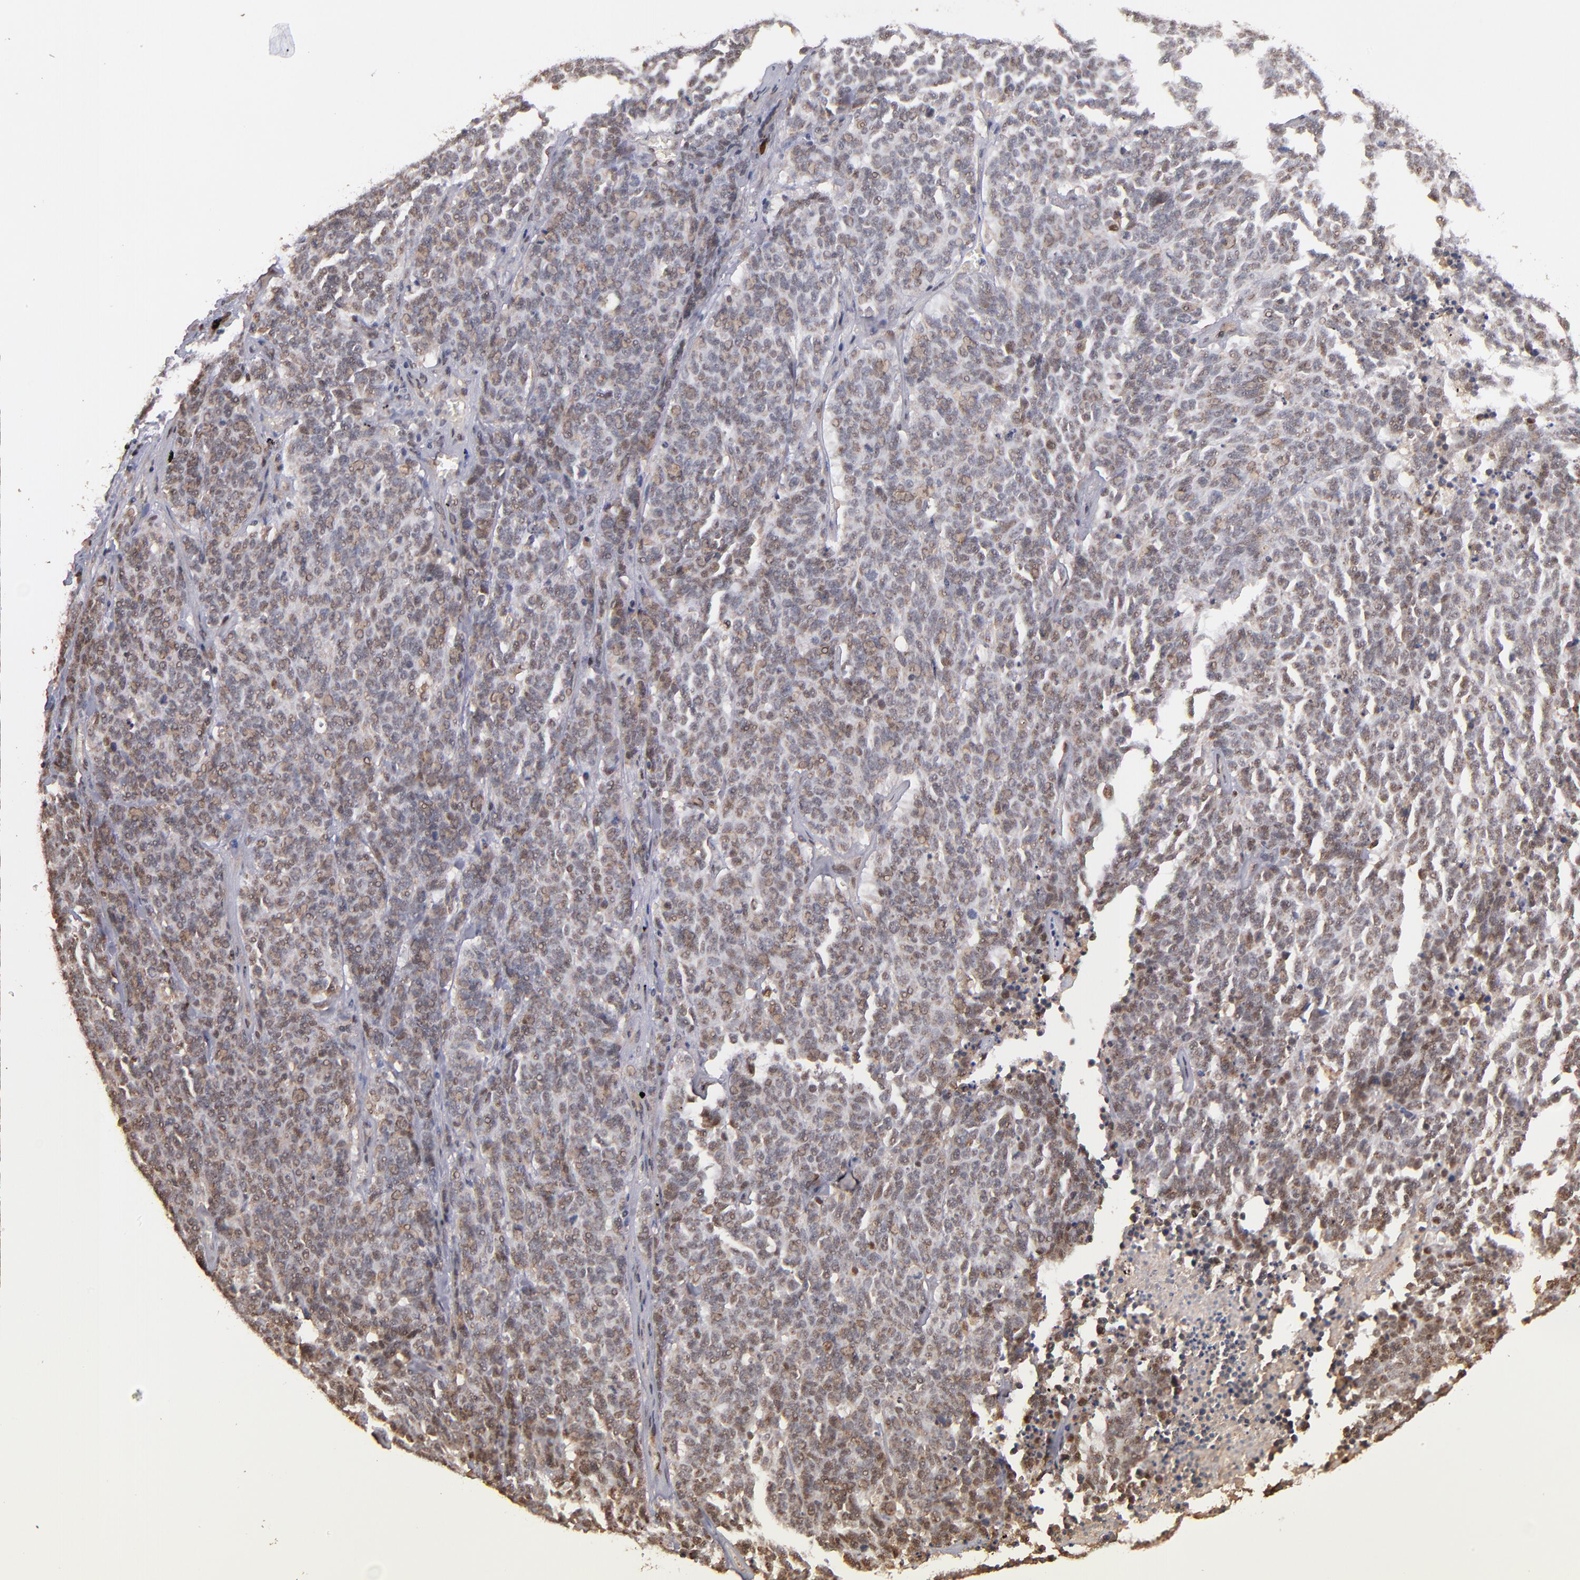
{"staining": {"intensity": "weak", "quantity": ">75%", "location": "nuclear"}, "tissue": "lung cancer", "cell_type": "Tumor cells", "image_type": "cancer", "snomed": [{"axis": "morphology", "description": "Neoplasm, malignant, NOS"}, {"axis": "topography", "description": "Lung"}], "caption": "Lung malignant neoplasm stained with a brown dye demonstrates weak nuclear positive staining in about >75% of tumor cells.", "gene": "EAPP", "patient": {"sex": "female", "age": 58}}